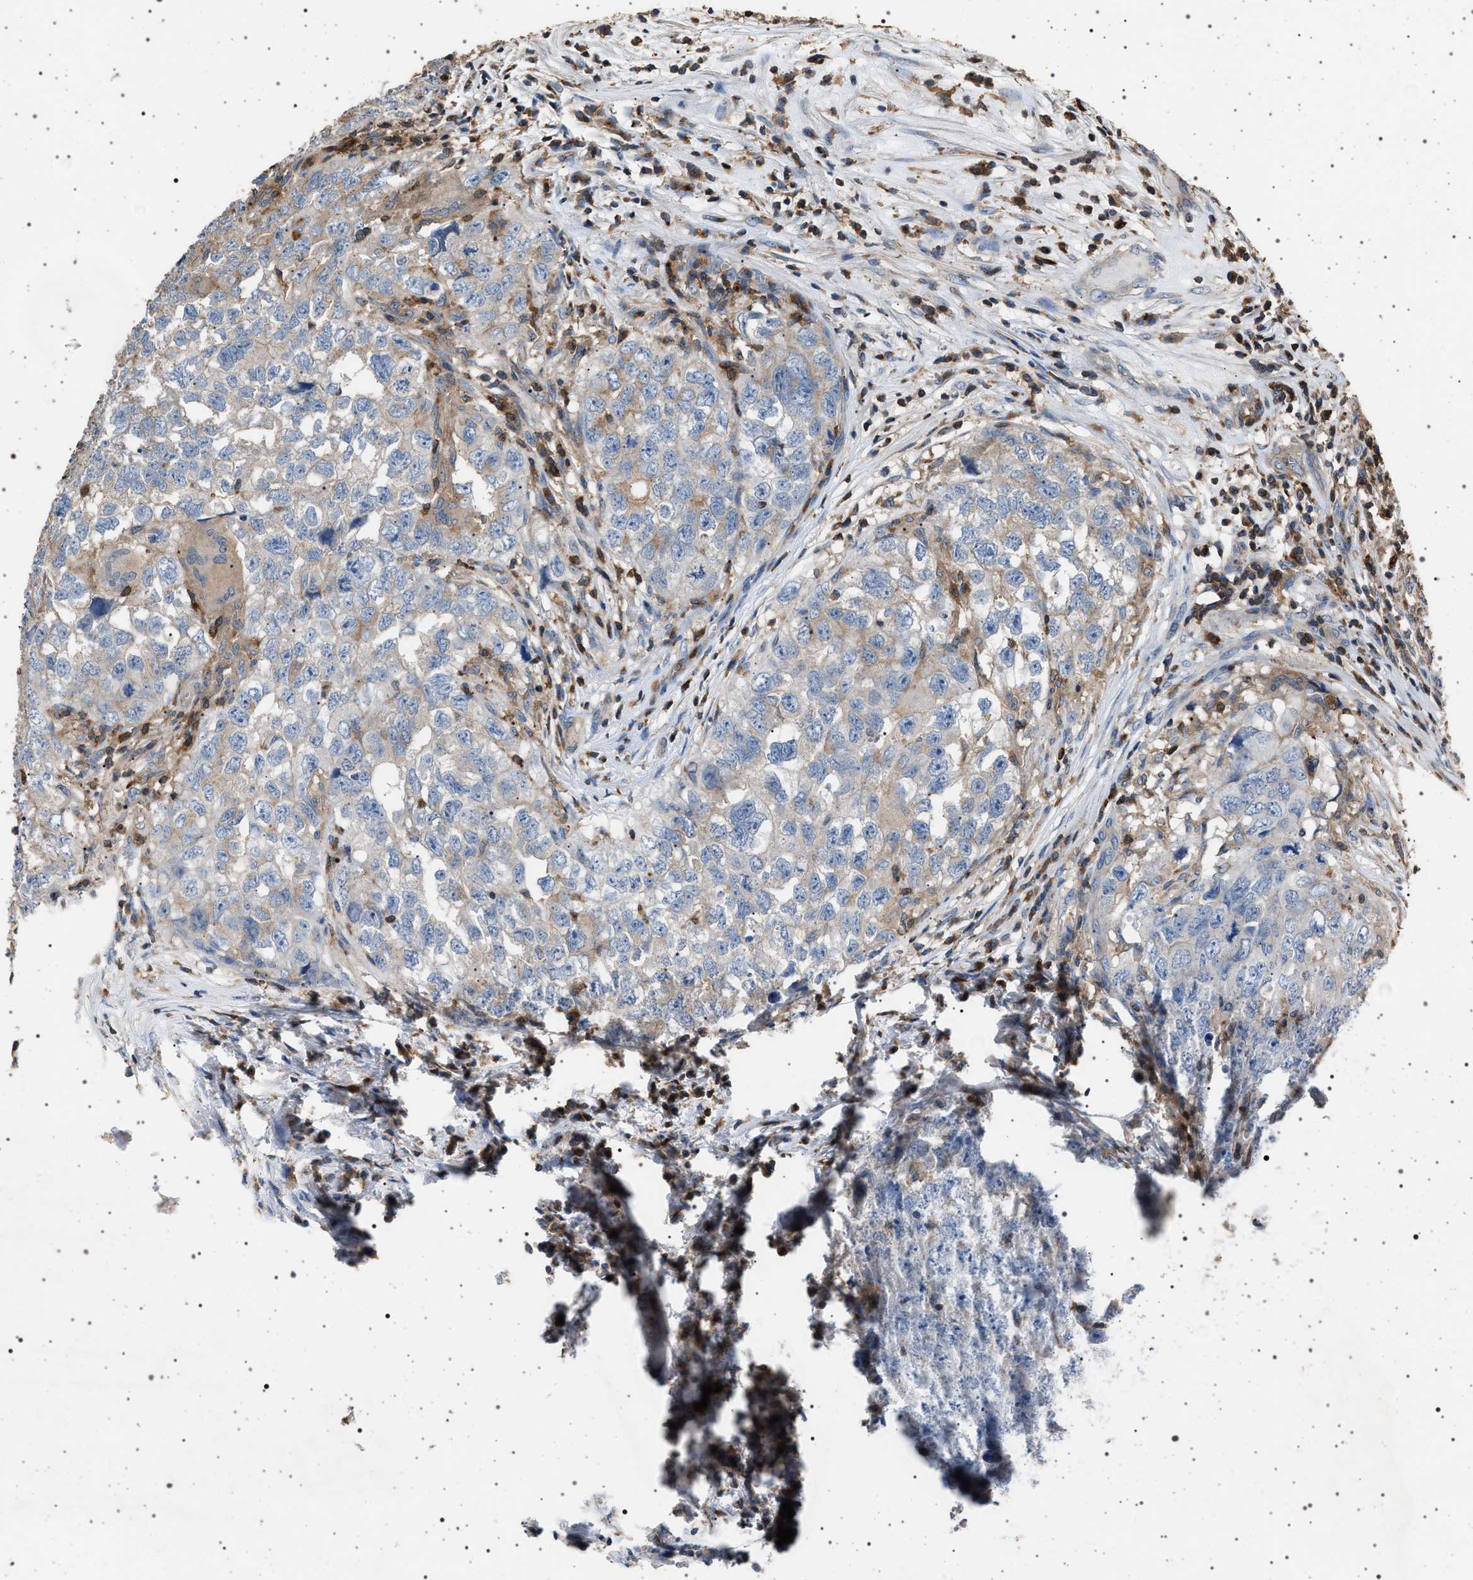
{"staining": {"intensity": "weak", "quantity": "<25%", "location": "cytoplasmic/membranous"}, "tissue": "testis cancer", "cell_type": "Tumor cells", "image_type": "cancer", "snomed": [{"axis": "morphology", "description": "Seminoma, NOS"}, {"axis": "morphology", "description": "Carcinoma, Embryonal, NOS"}, {"axis": "topography", "description": "Testis"}], "caption": "Human testis cancer stained for a protein using immunohistochemistry (IHC) demonstrates no positivity in tumor cells.", "gene": "SMAP2", "patient": {"sex": "male", "age": 43}}